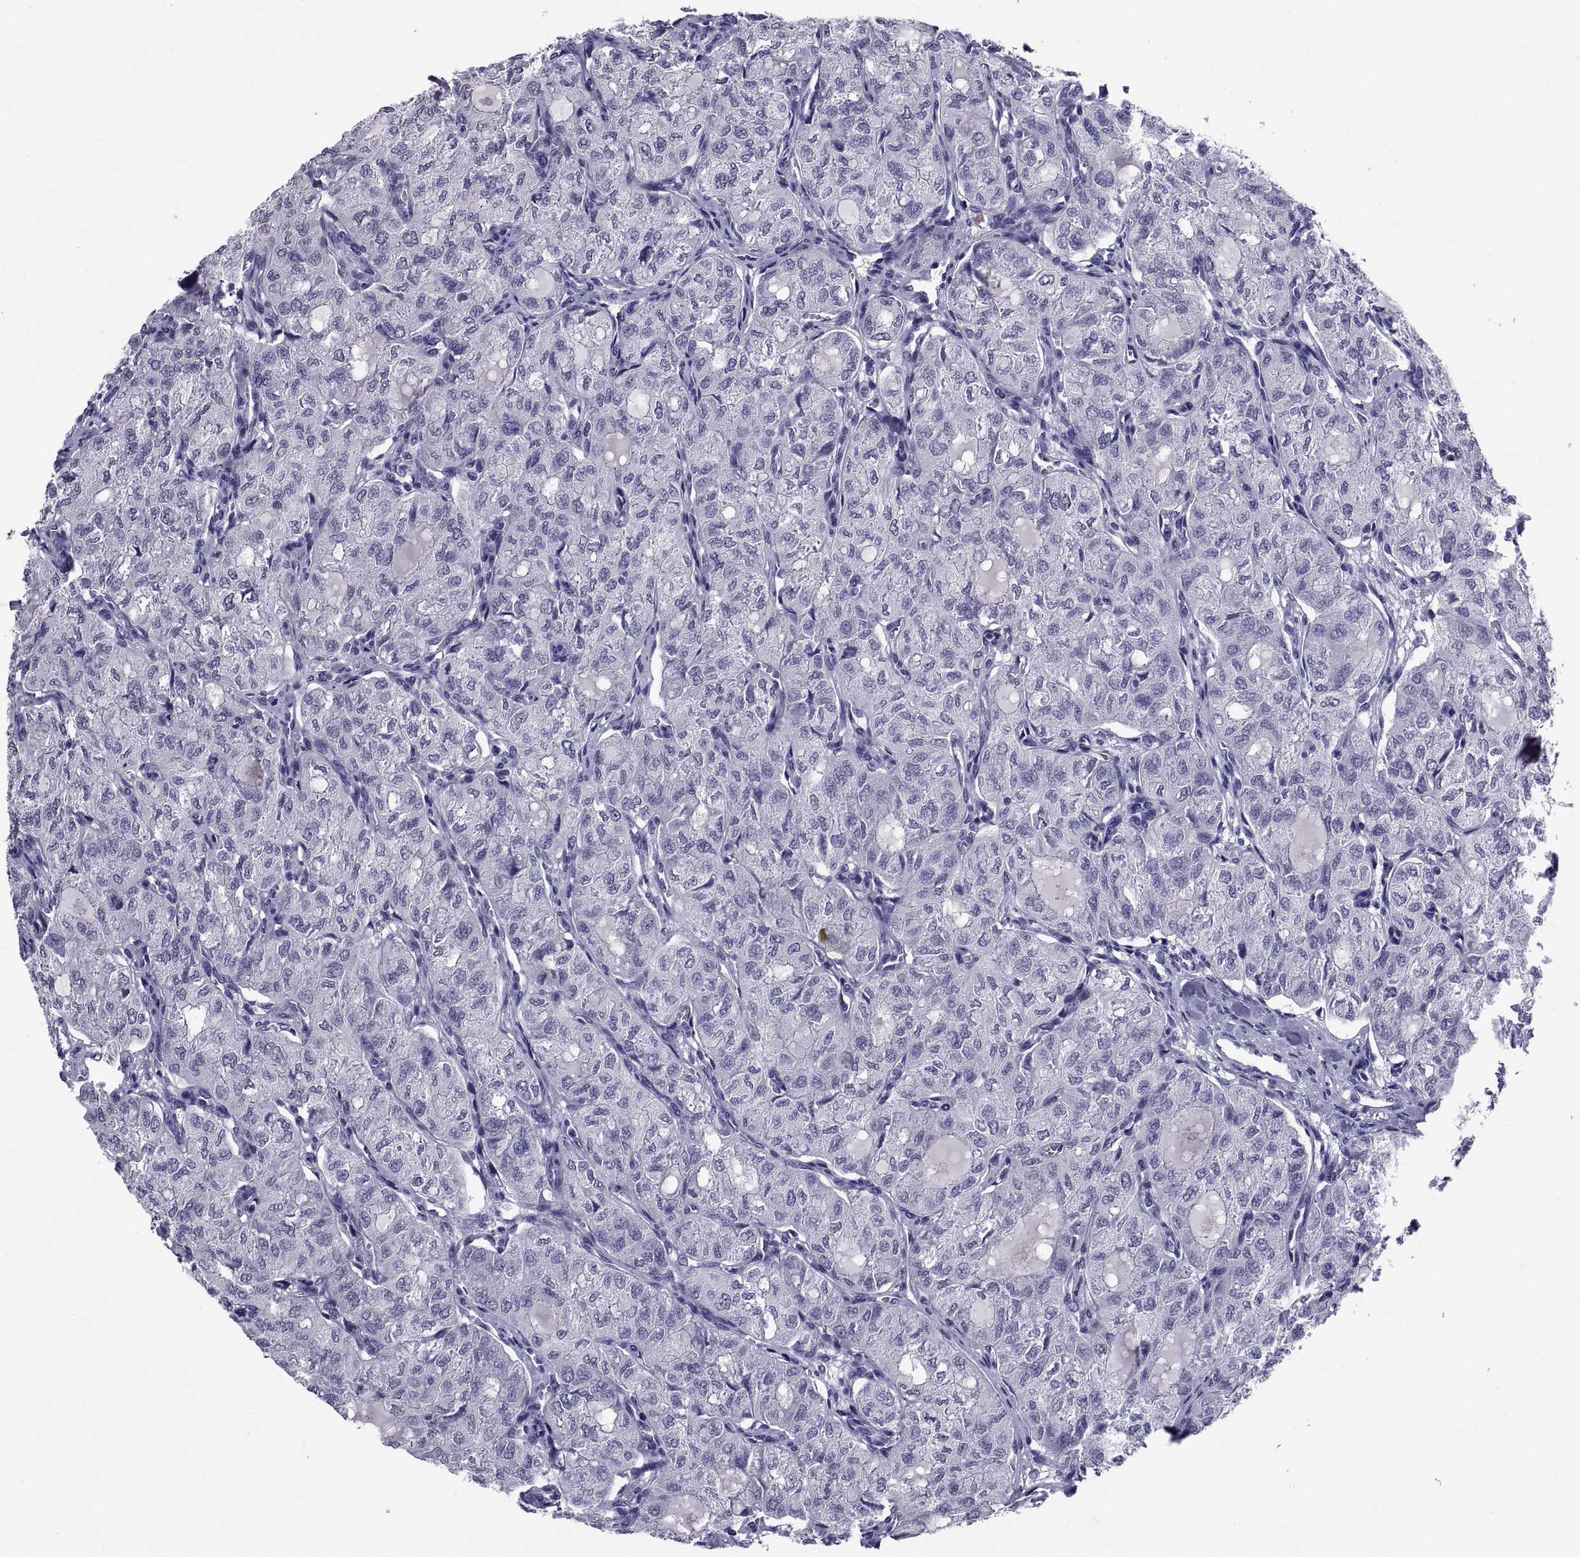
{"staining": {"intensity": "negative", "quantity": "none", "location": "none"}, "tissue": "thyroid cancer", "cell_type": "Tumor cells", "image_type": "cancer", "snomed": [{"axis": "morphology", "description": "Follicular adenoma carcinoma, NOS"}, {"axis": "topography", "description": "Thyroid gland"}], "caption": "This is an immunohistochemistry histopathology image of human follicular adenoma carcinoma (thyroid). There is no positivity in tumor cells.", "gene": "TGFBR3L", "patient": {"sex": "male", "age": 75}}